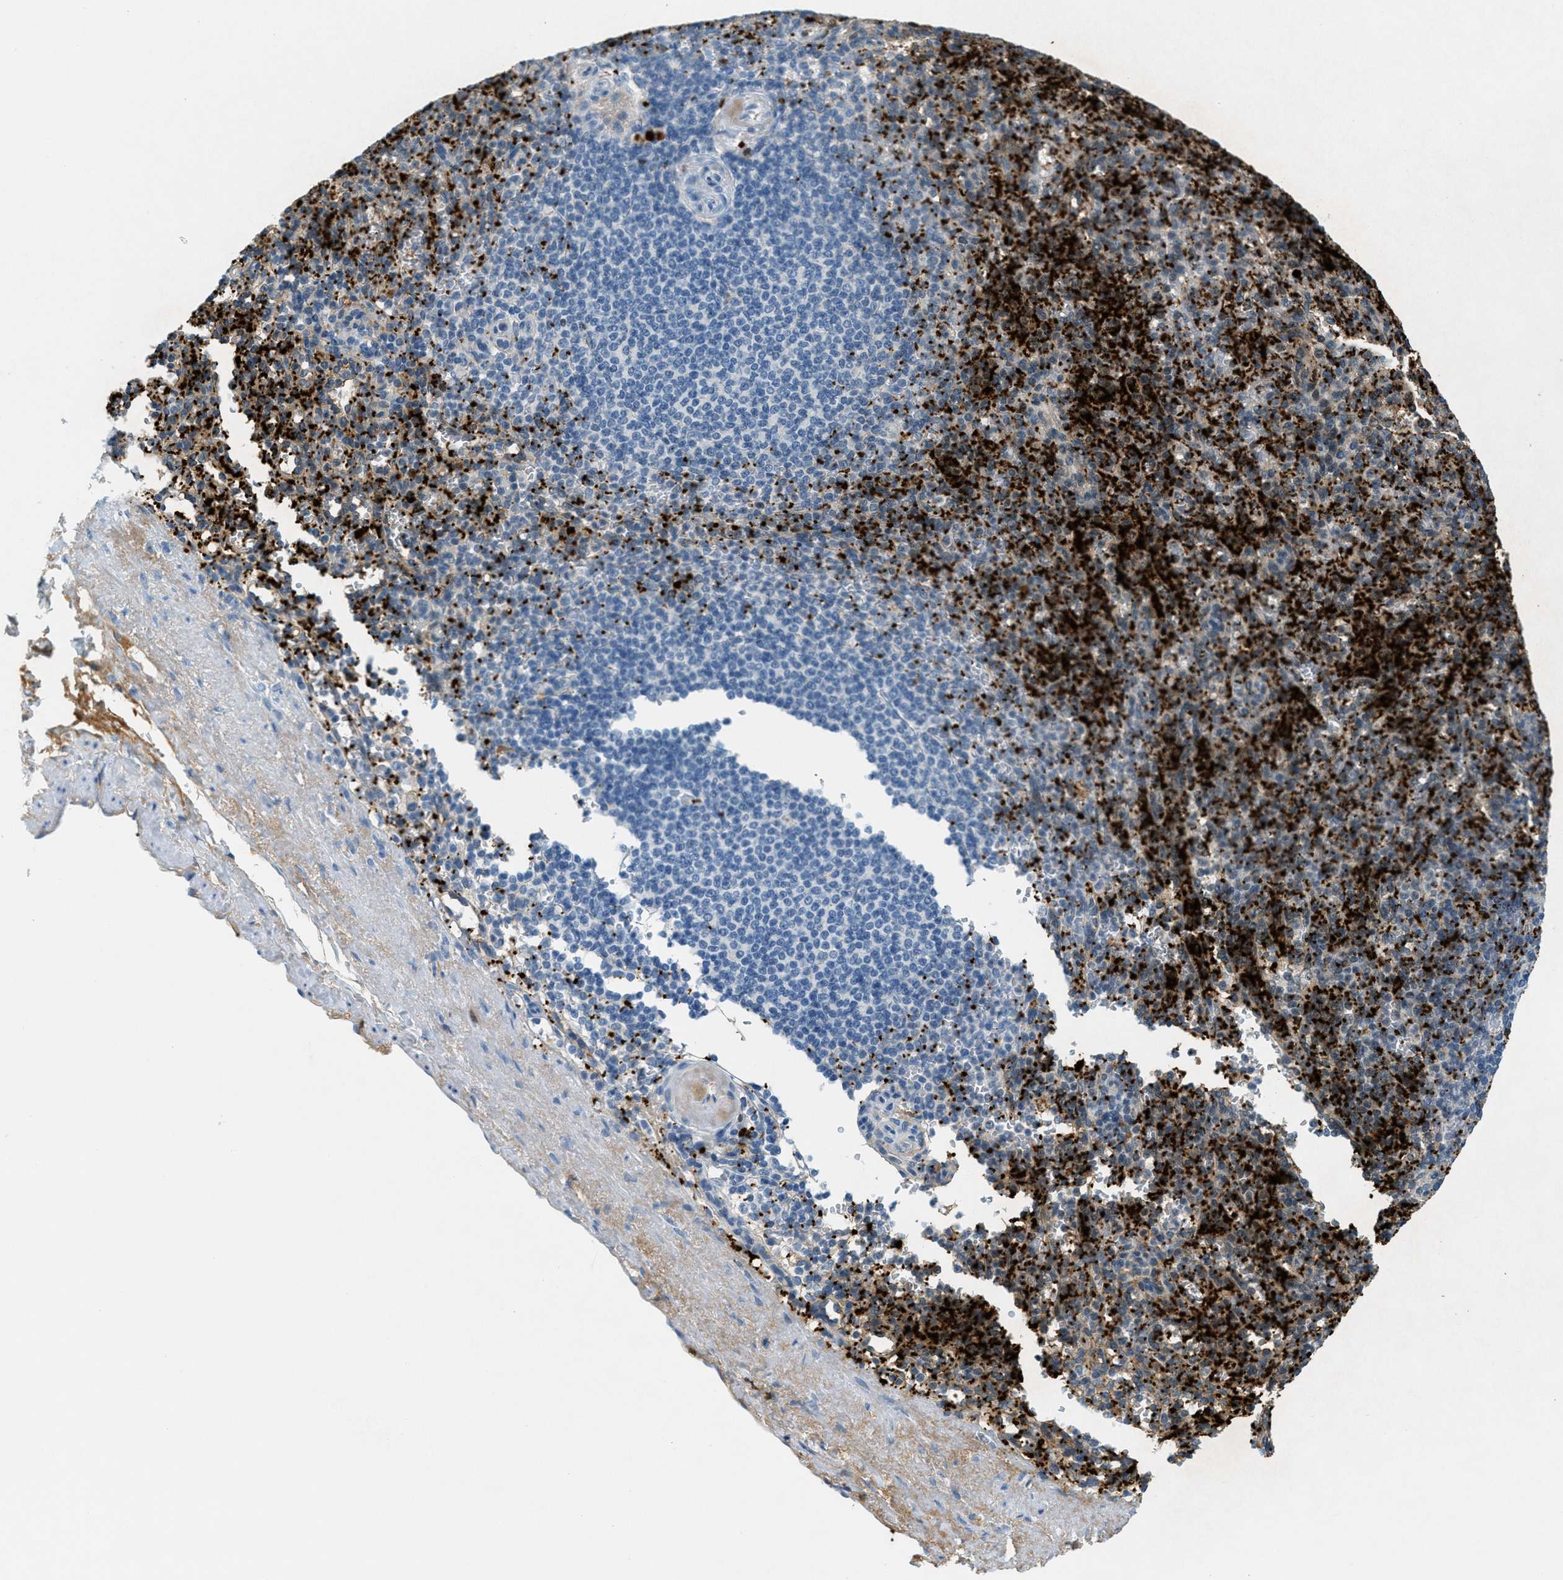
{"staining": {"intensity": "negative", "quantity": "none", "location": "none"}, "tissue": "spleen", "cell_type": "Cells in red pulp", "image_type": "normal", "snomed": [{"axis": "morphology", "description": "Normal tissue, NOS"}, {"axis": "topography", "description": "Spleen"}], "caption": "Immunohistochemistry of normal human spleen shows no expression in cells in red pulp.", "gene": "PPBP", "patient": {"sex": "female", "age": 74}}